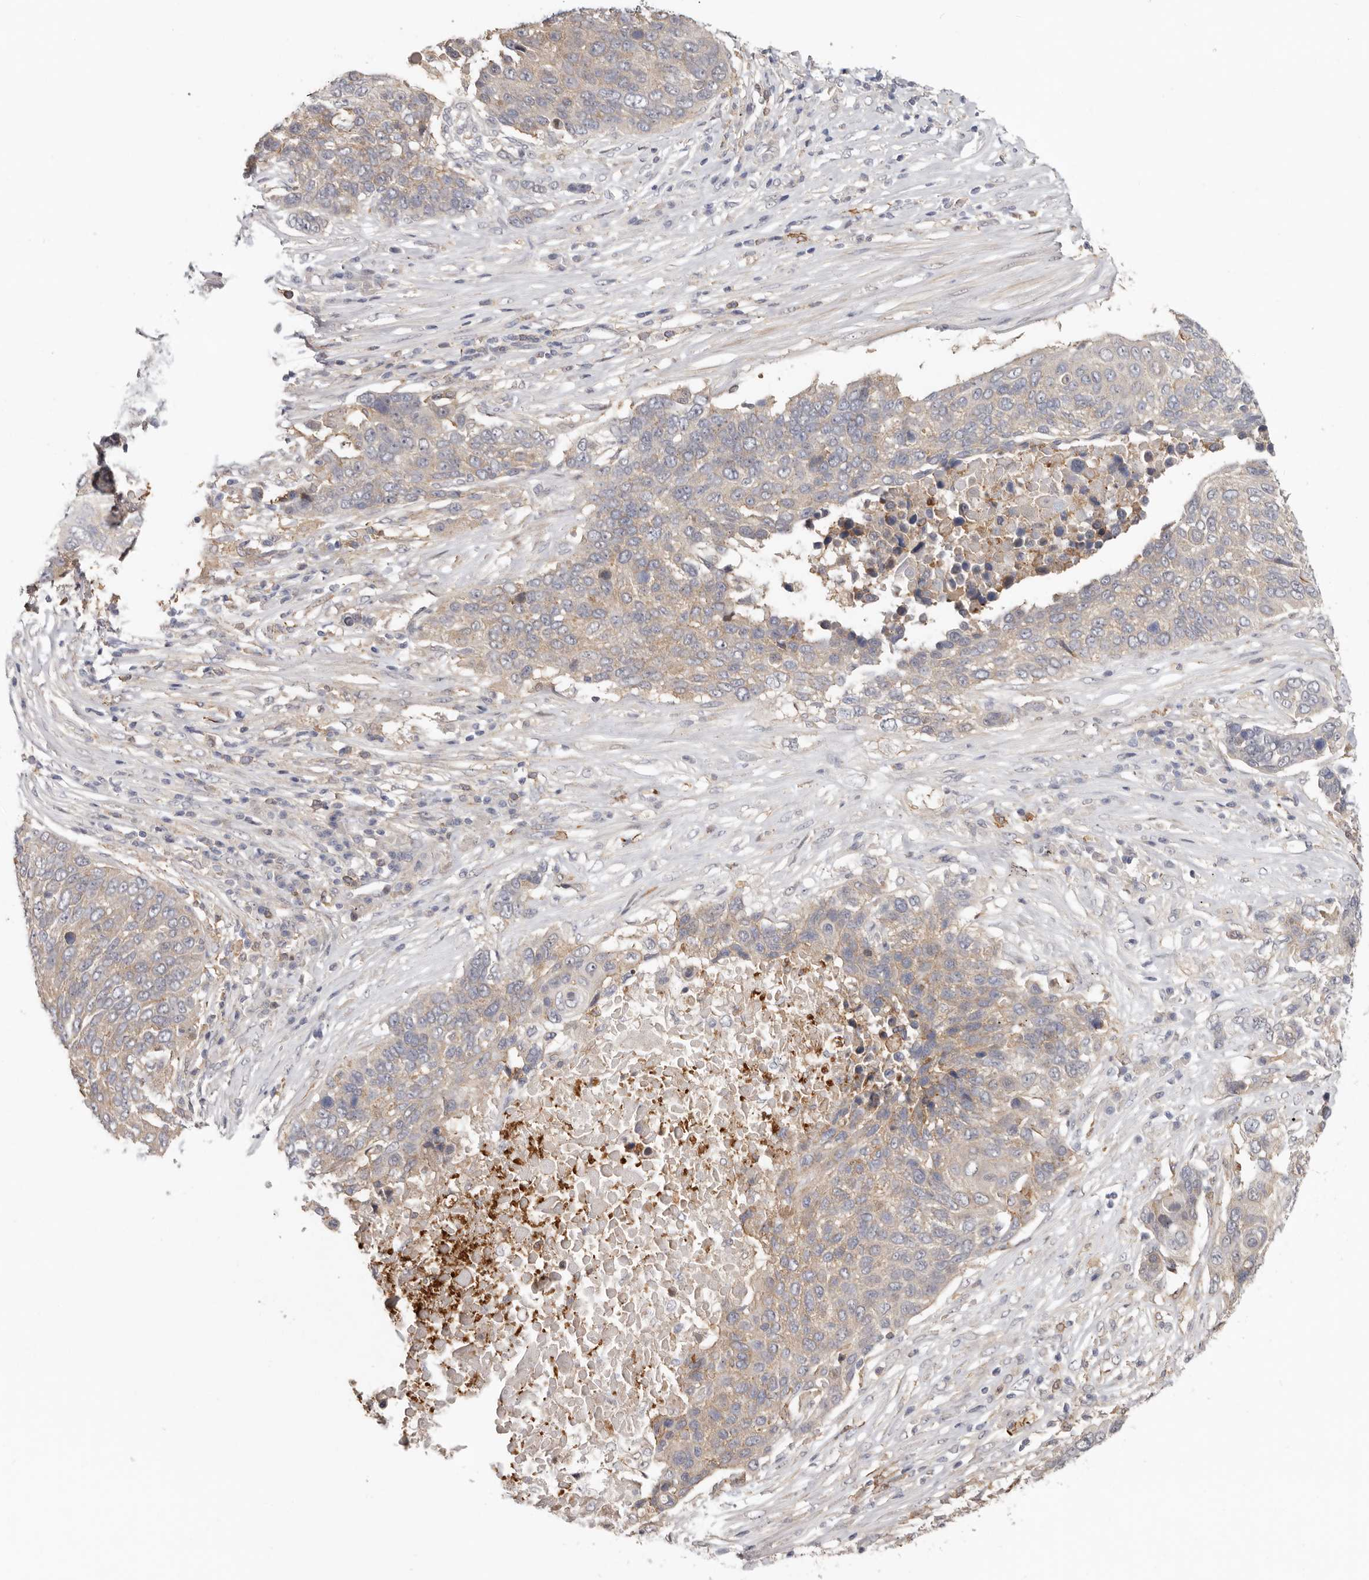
{"staining": {"intensity": "weak", "quantity": "25%-75%", "location": "cytoplasmic/membranous"}, "tissue": "lung cancer", "cell_type": "Tumor cells", "image_type": "cancer", "snomed": [{"axis": "morphology", "description": "Squamous cell carcinoma, NOS"}, {"axis": "topography", "description": "Lung"}], "caption": "Brown immunohistochemical staining in lung squamous cell carcinoma exhibits weak cytoplasmic/membranous positivity in approximately 25%-75% of tumor cells. The staining is performed using DAB (3,3'-diaminobenzidine) brown chromogen to label protein expression. The nuclei are counter-stained blue using hematoxylin.", "gene": "MSRB2", "patient": {"sex": "male", "age": 66}}